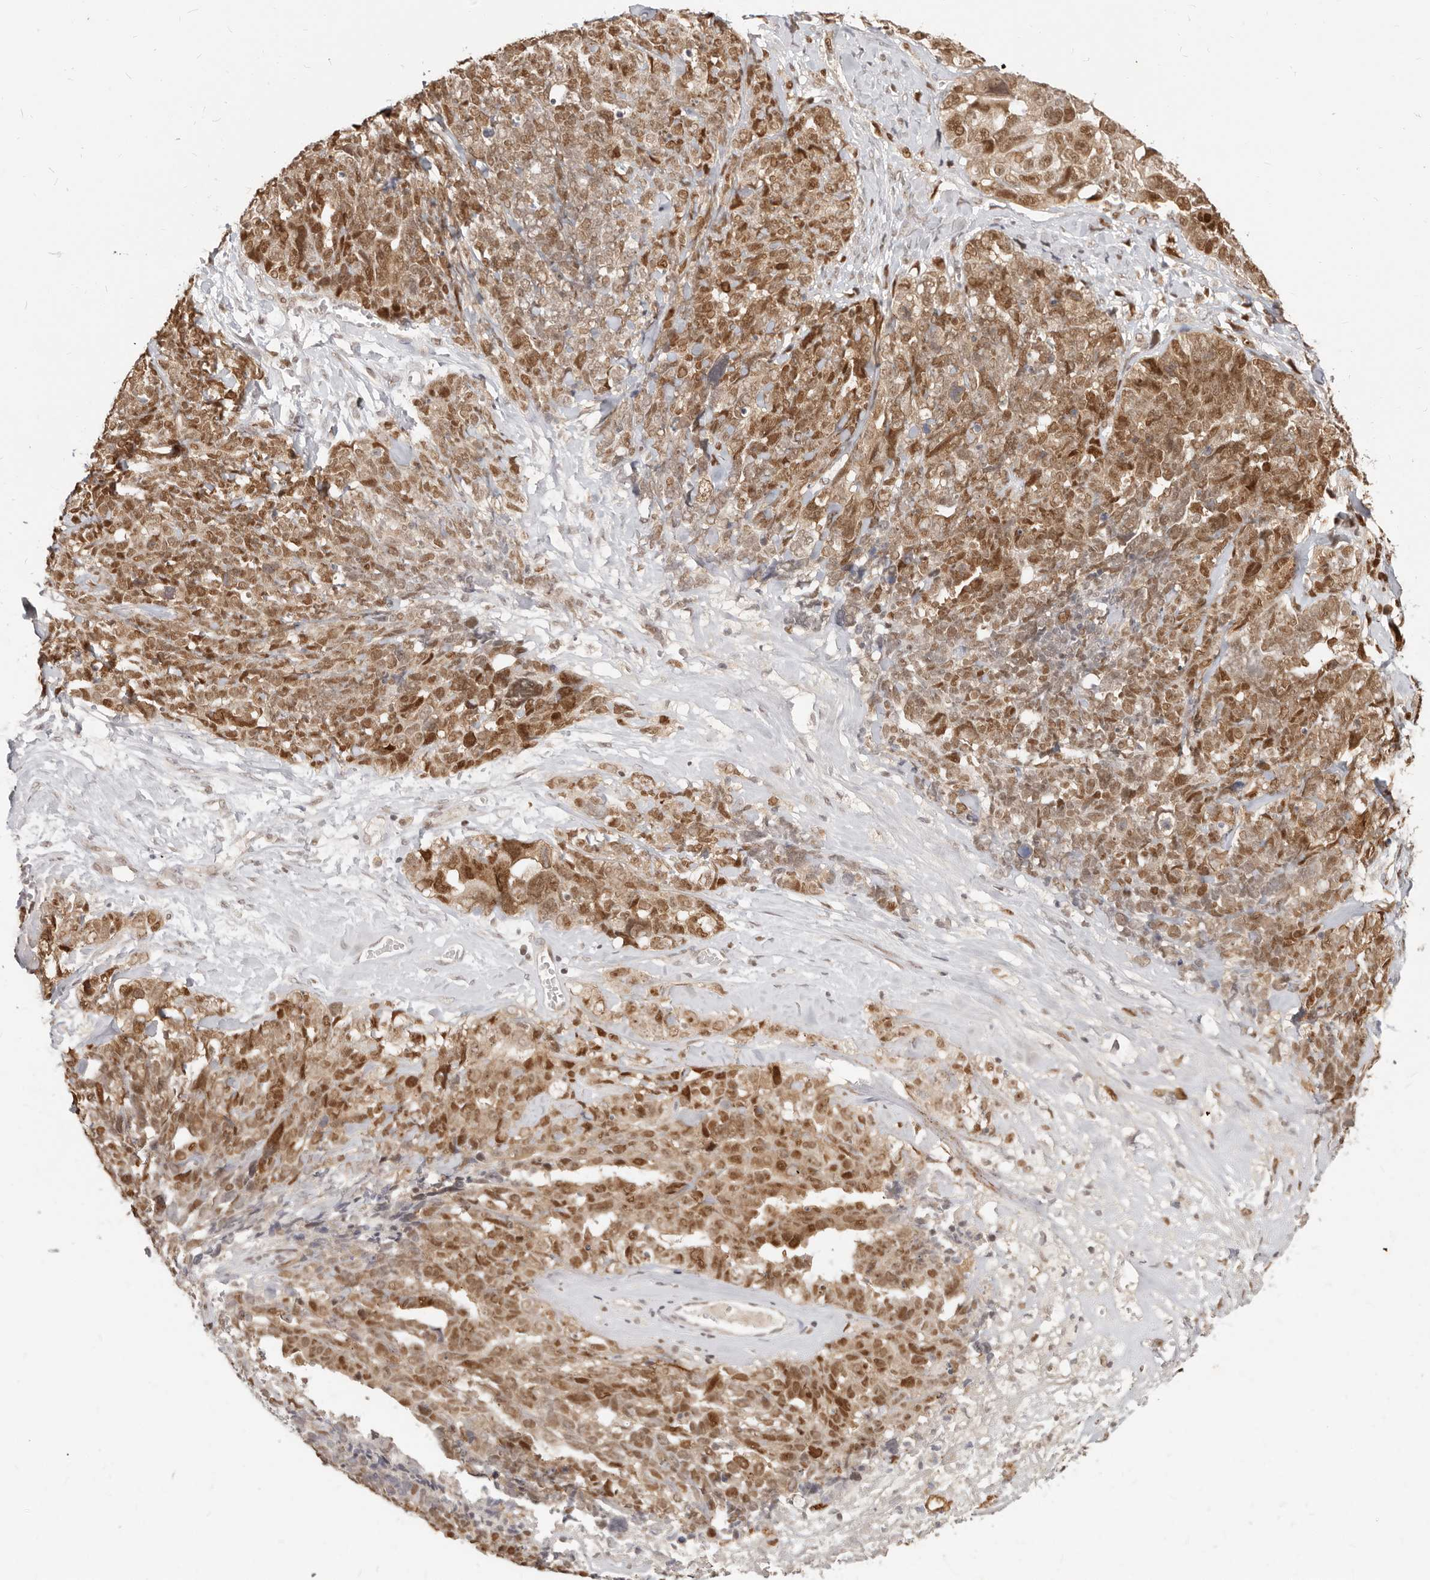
{"staining": {"intensity": "moderate", "quantity": ">75%", "location": "cytoplasmic/membranous,nuclear"}, "tissue": "ovarian cancer", "cell_type": "Tumor cells", "image_type": "cancer", "snomed": [{"axis": "morphology", "description": "Cystadenocarcinoma, serous, NOS"}, {"axis": "topography", "description": "Ovary"}], "caption": "Immunohistochemistry (IHC) of ovarian cancer (serous cystadenocarcinoma) reveals medium levels of moderate cytoplasmic/membranous and nuclear expression in approximately >75% of tumor cells.", "gene": "RFC2", "patient": {"sex": "female", "age": 79}}